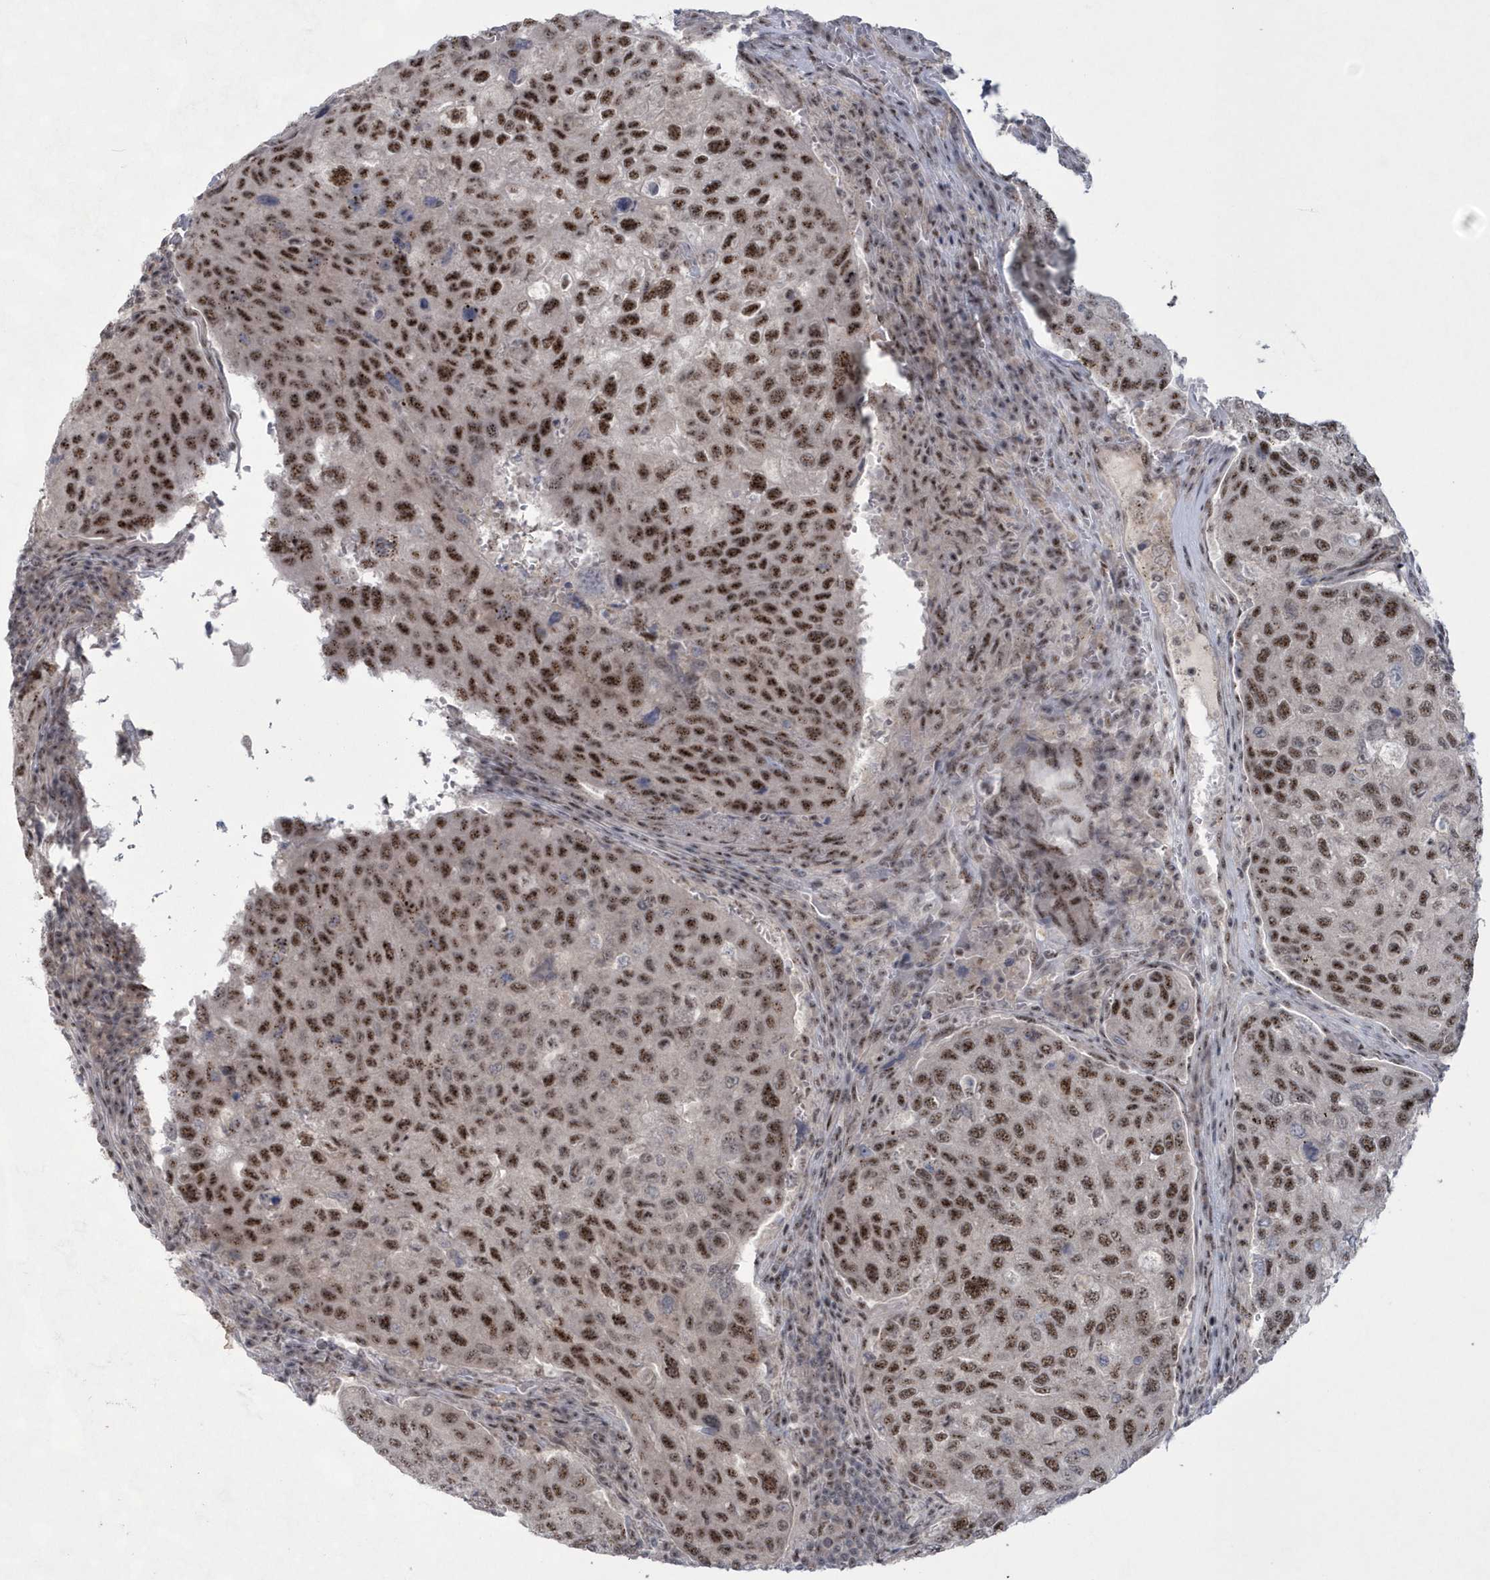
{"staining": {"intensity": "moderate", "quantity": ">75%", "location": "nuclear"}, "tissue": "urothelial cancer", "cell_type": "Tumor cells", "image_type": "cancer", "snomed": [{"axis": "morphology", "description": "Urothelial carcinoma, High grade"}, {"axis": "topography", "description": "Lymph node"}, {"axis": "topography", "description": "Urinary bladder"}], "caption": "High-grade urothelial carcinoma tissue displays moderate nuclear expression in about >75% of tumor cells, visualized by immunohistochemistry.", "gene": "KDM6B", "patient": {"sex": "male", "age": 51}}